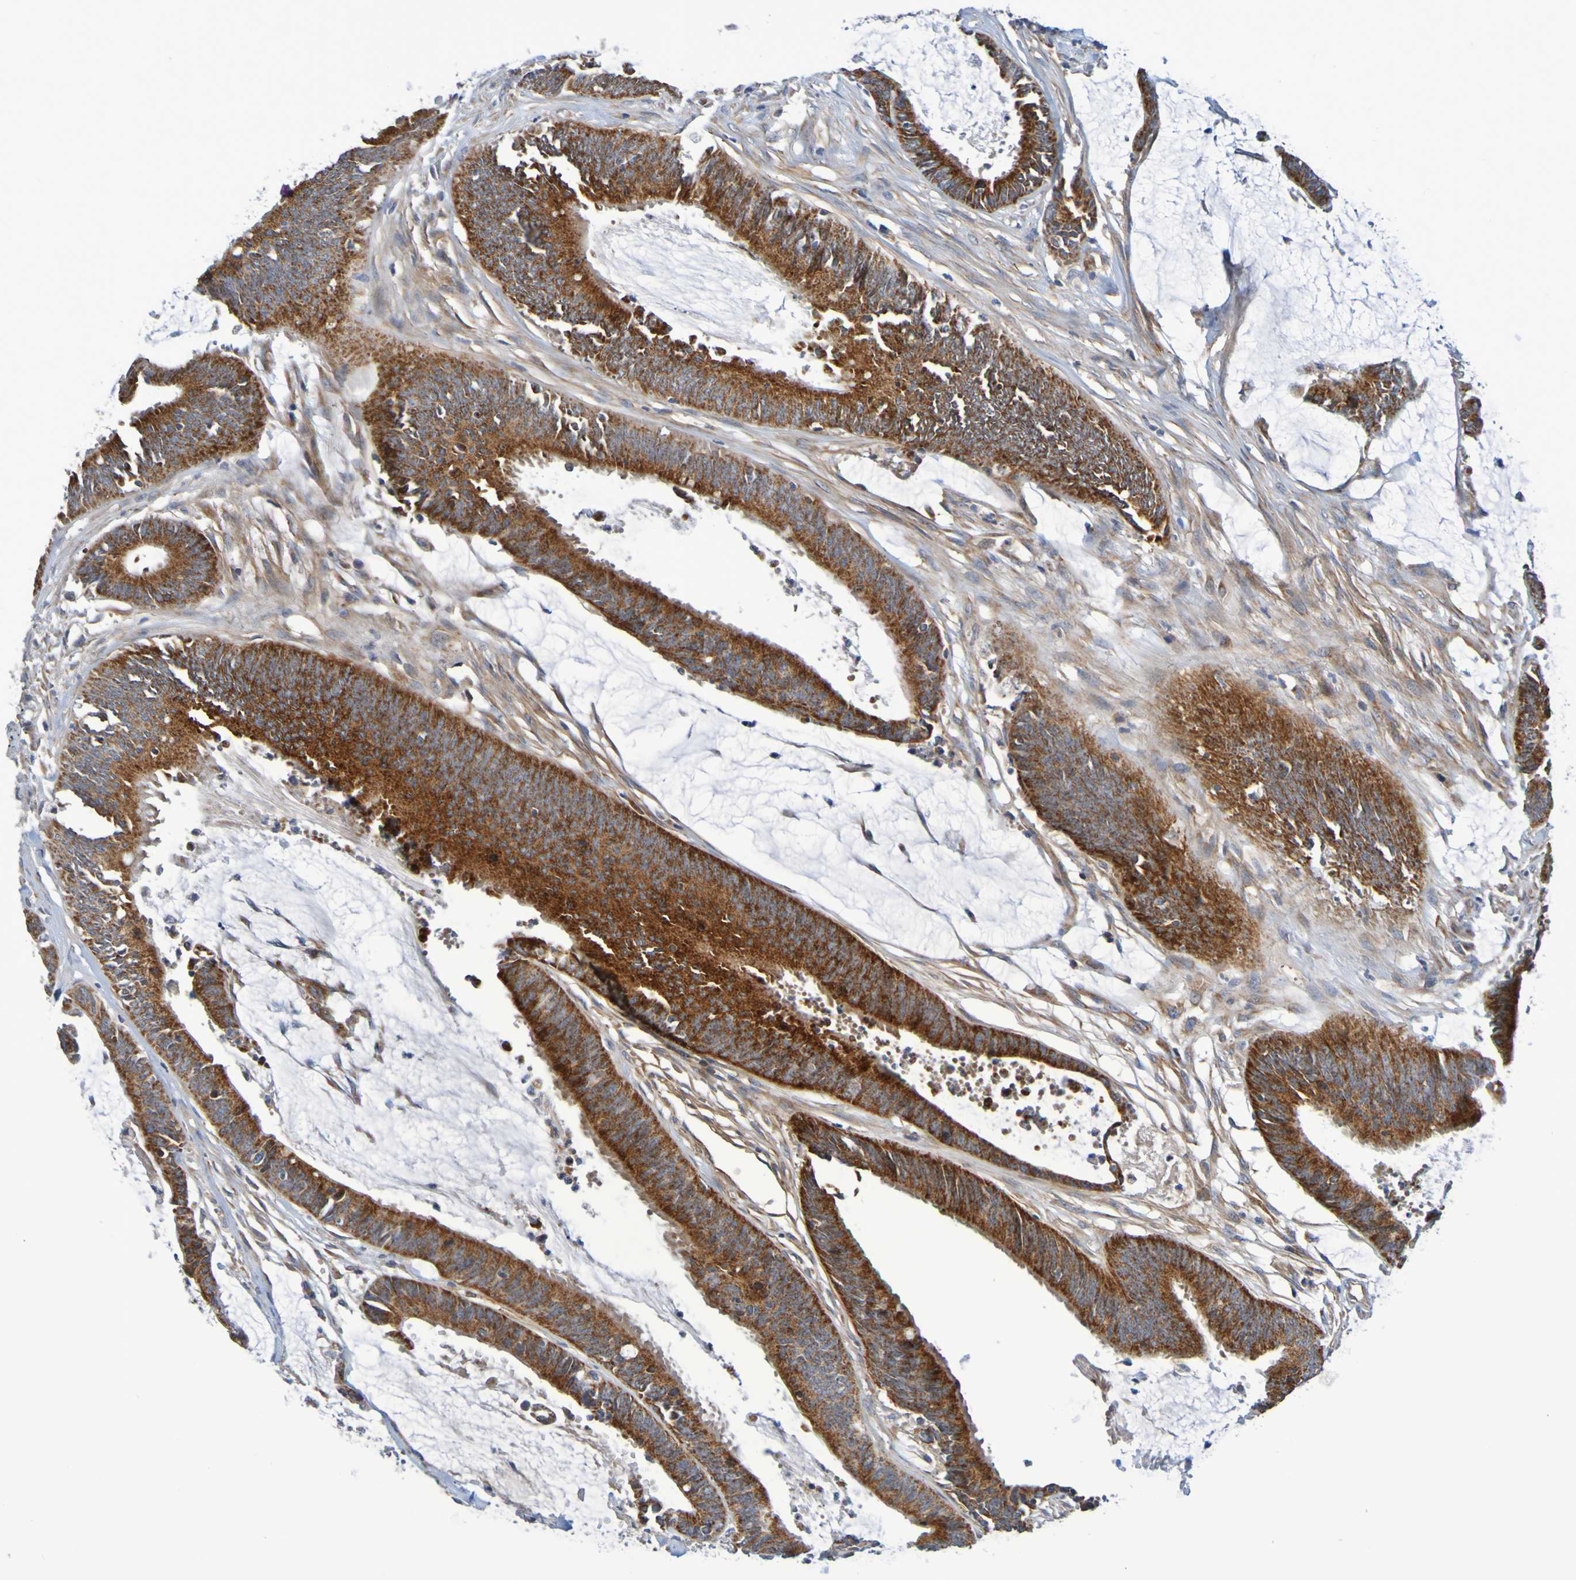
{"staining": {"intensity": "strong", "quantity": ">75%", "location": "cytoplasmic/membranous"}, "tissue": "colorectal cancer", "cell_type": "Tumor cells", "image_type": "cancer", "snomed": [{"axis": "morphology", "description": "Adenocarcinoma, NOS"}, {"axis": "topography", "description": "Rectum"}], "caption": "This is an image of immunohistochemistry staining of colorectal cancer, which shows strong positivity in the cytoplasmic/membranous of tumor cells.", "gene": "CCDC51", "patient": {"sex": "female", "age": 66}}